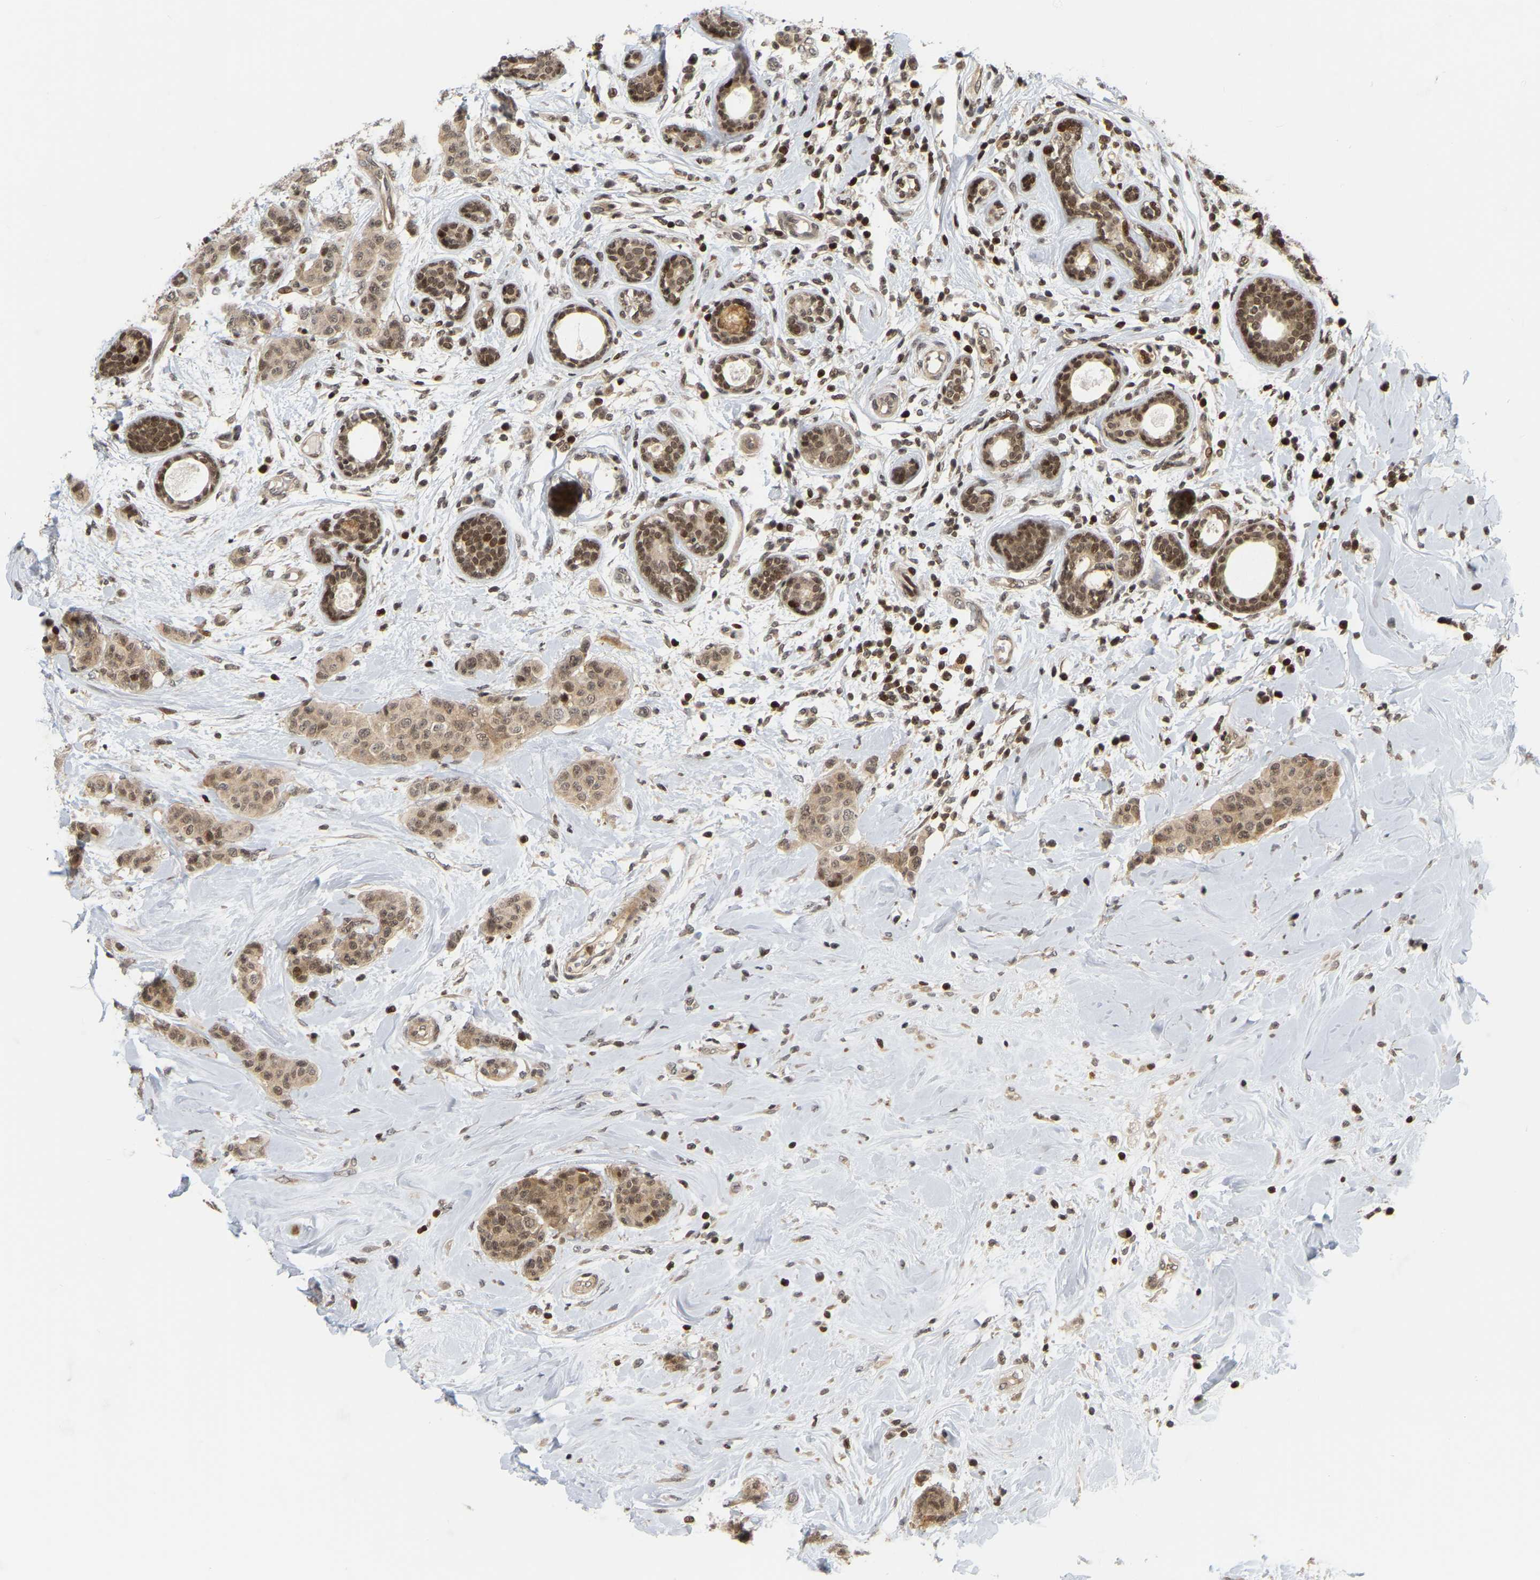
{"staining": {"intensity": "weak", "quantity": ">75%", "location": "cytoplasmic/membranous,nuclear"}, "tissue": "breast cancer", "cell_type": "Tumor cells", "image_type": "cancer", "snomed": [{"axis": "morphology", "description": "Normal tissue, NOS"}, {"axis": "morphology", "description": "Duct carcinoma"}, {"axis": "topography", "description": "Breast"}], "caption": "Brown immunohistochemical staining in human breast infiltrating ductal carcinoma exhibits weak cytoplasmic/membranous and nuclear positivity in about >75% of tumor cells.", "gene": "NFE2L2", "patient": {"sex": "female", "age": 40}}